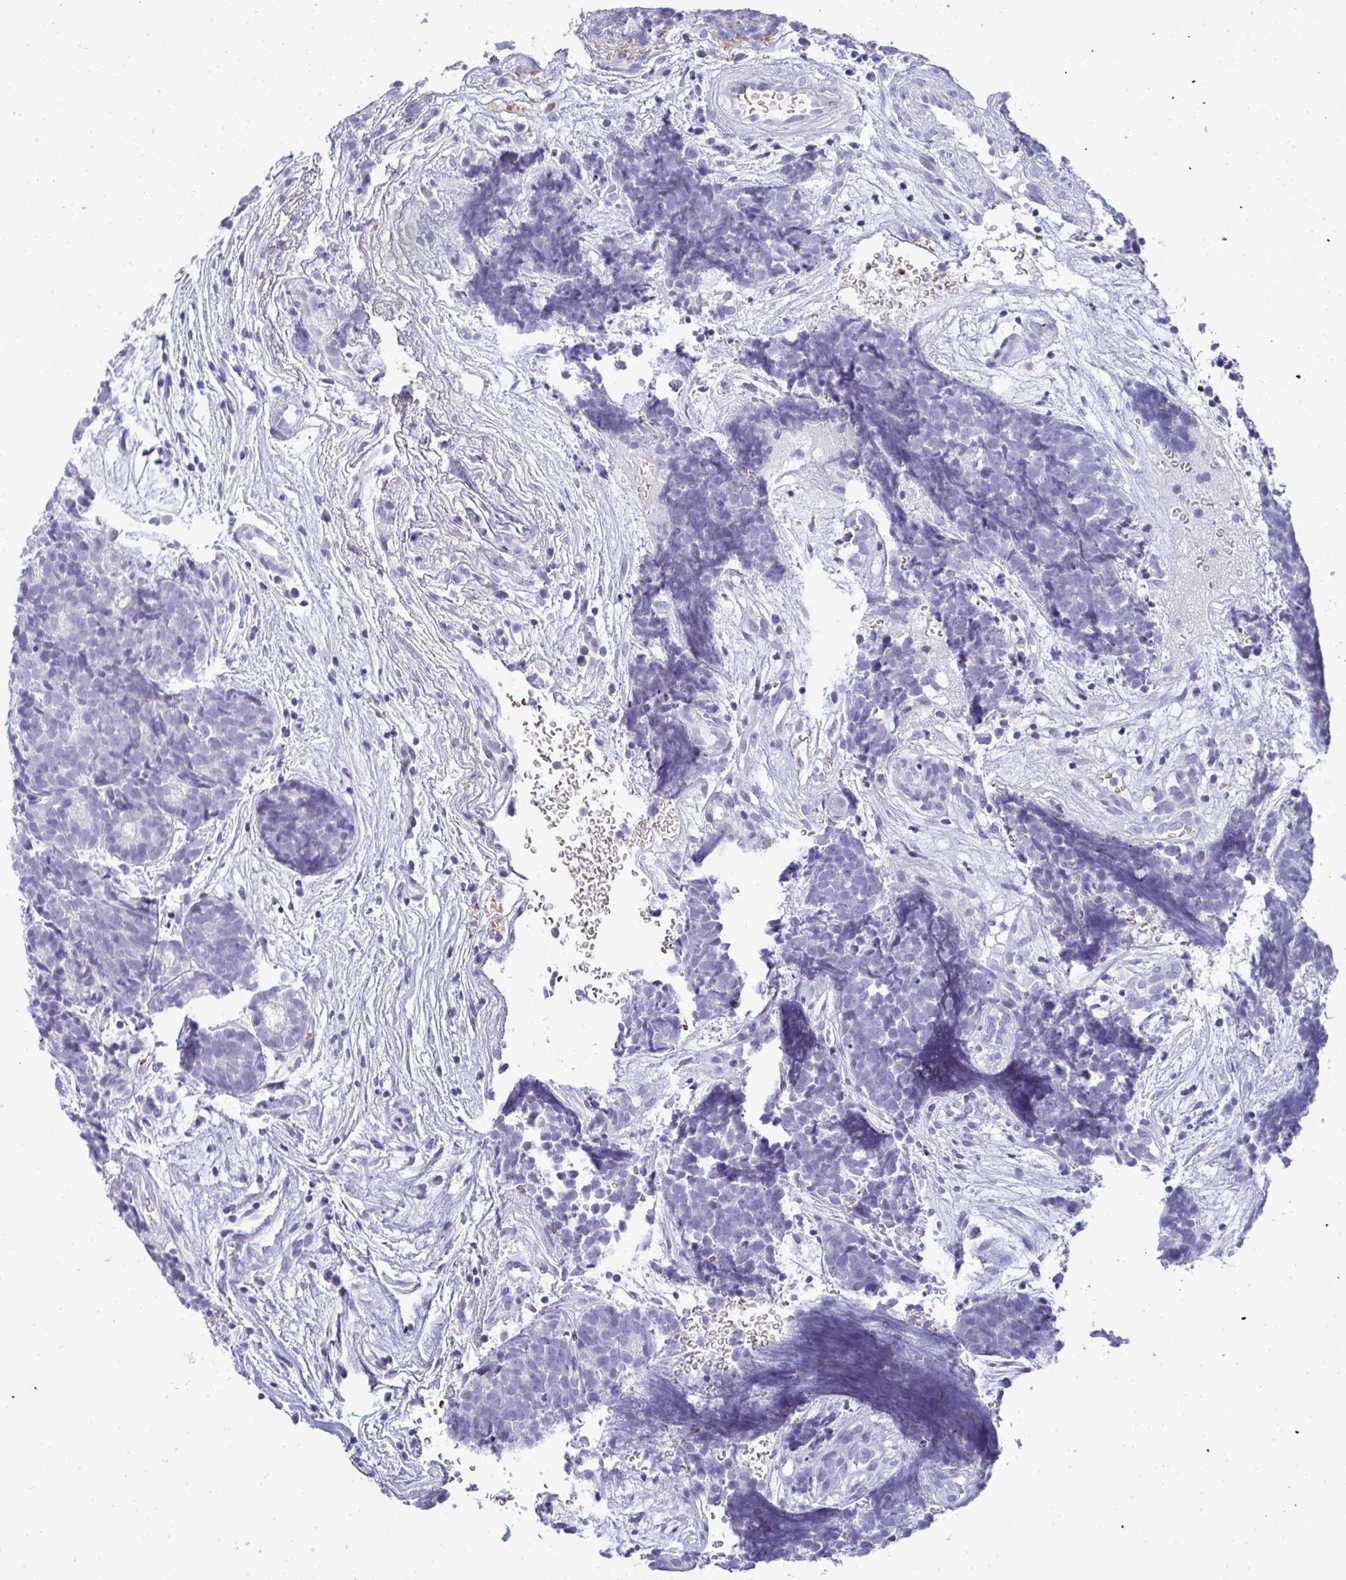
{"staining": {"intensity": "negative", "quantity": "none", "location": "none"}, "tissue": "head and neck cancer", "cell_type": "Tumor cells", "image_type": "cancer", "snomed": [{"axis": "morphology", "description": "Adenocarcinoma, NOS"}, {"axis": "topography", "description": "Head-Neck"}], "caption": "Tumor cells are negative for protein expression in human head and neck cancer. Nuclei are stained in blue.", "gene": "ZNF182", "patient": {"sex": "female", "age": 81}}